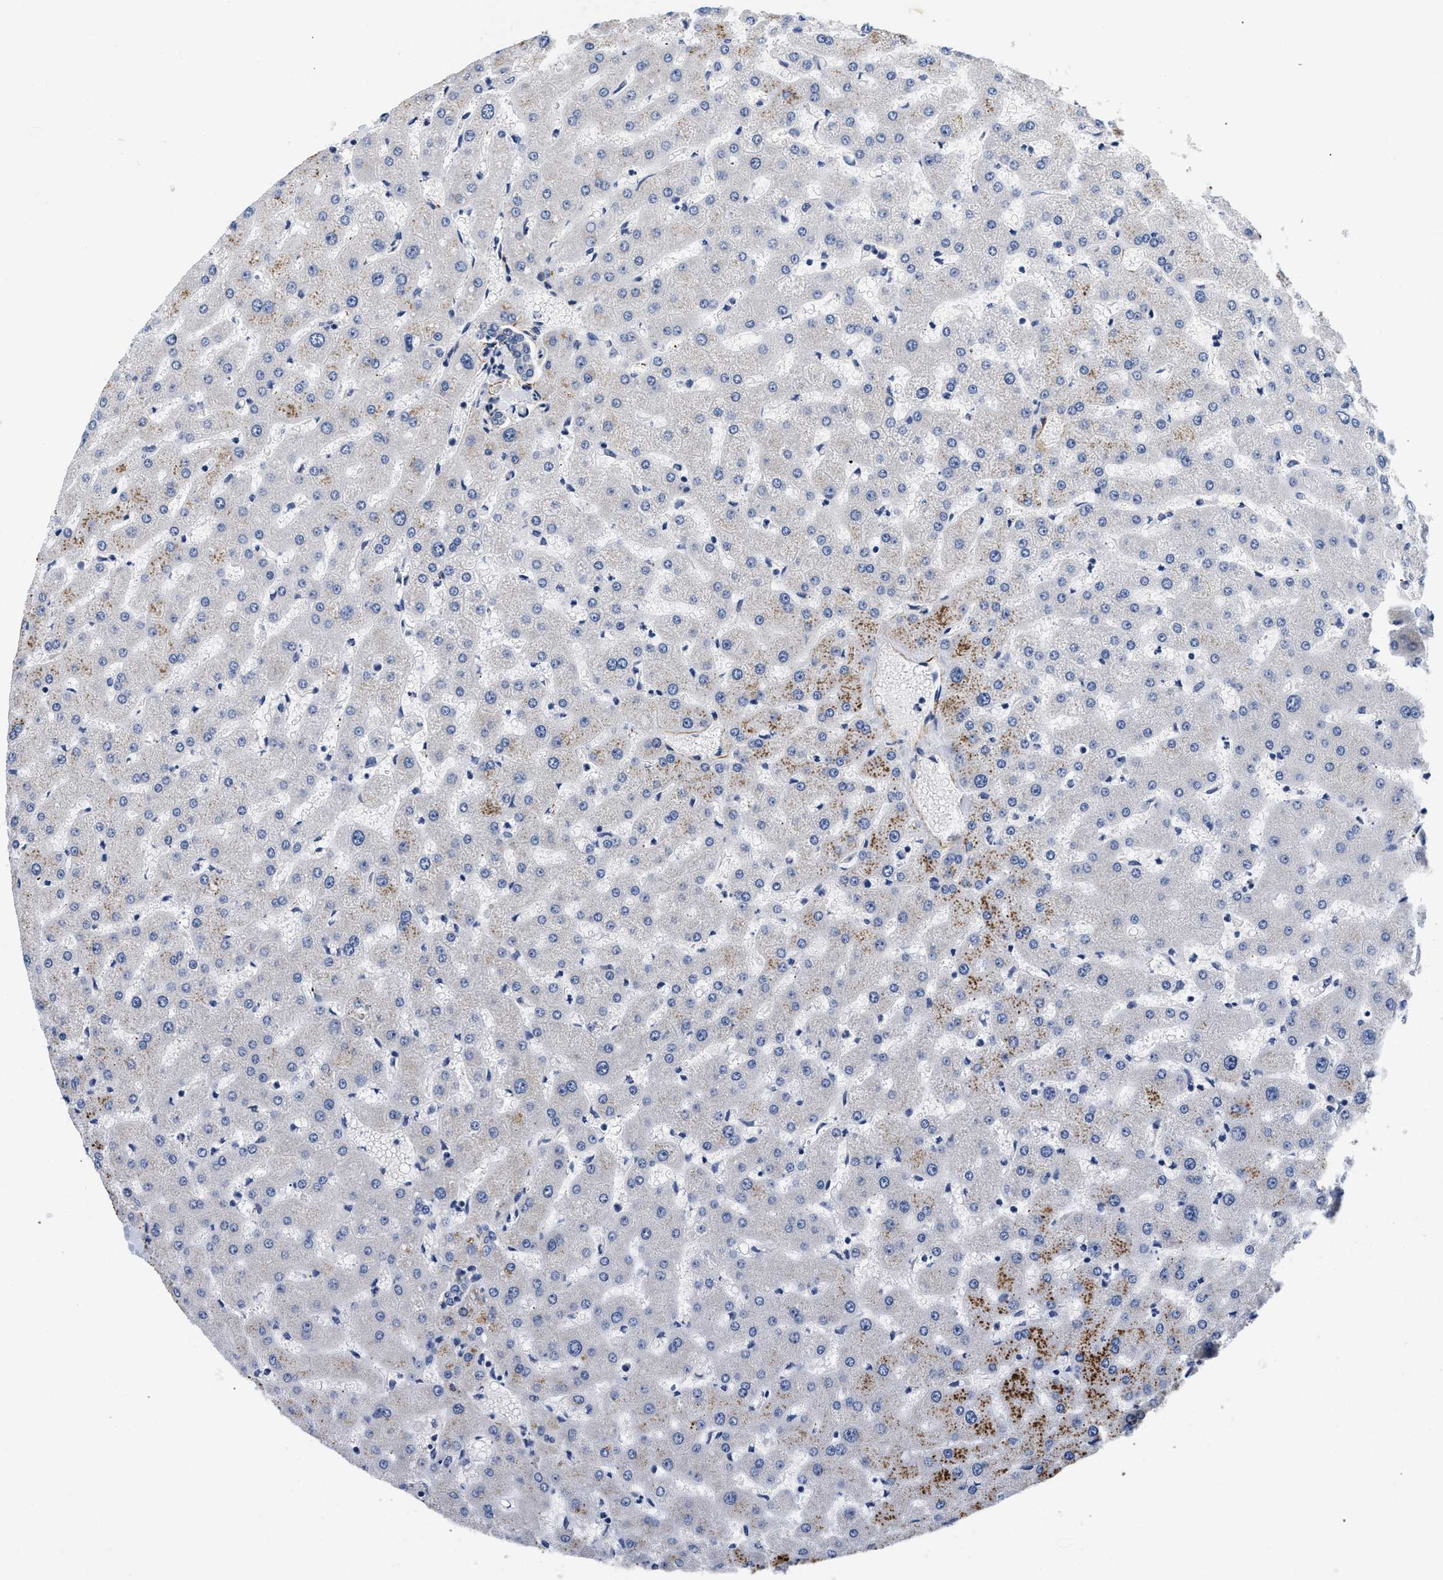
{"staining": {"intensity": "negative", "quantity": "none", "location": "none"}, "tissue": "liver", "cell_type": "Cholangiocytes", "image_type": "normal", "snomed": [{"axis": "morphology", "description": "Normal tissue, NOS"}, {"axis": "topography", "description": "Liver"}], "caption": "There is no significant staining in cholangiocytes of liver. The staining was performed using DAB to visualize the protein expression in brown, while the nuclei were stained in blue with hematoxylin (Magnification: 20x).", "gene": "PDP1", "patient": {"sex": "female", "age": 63}}